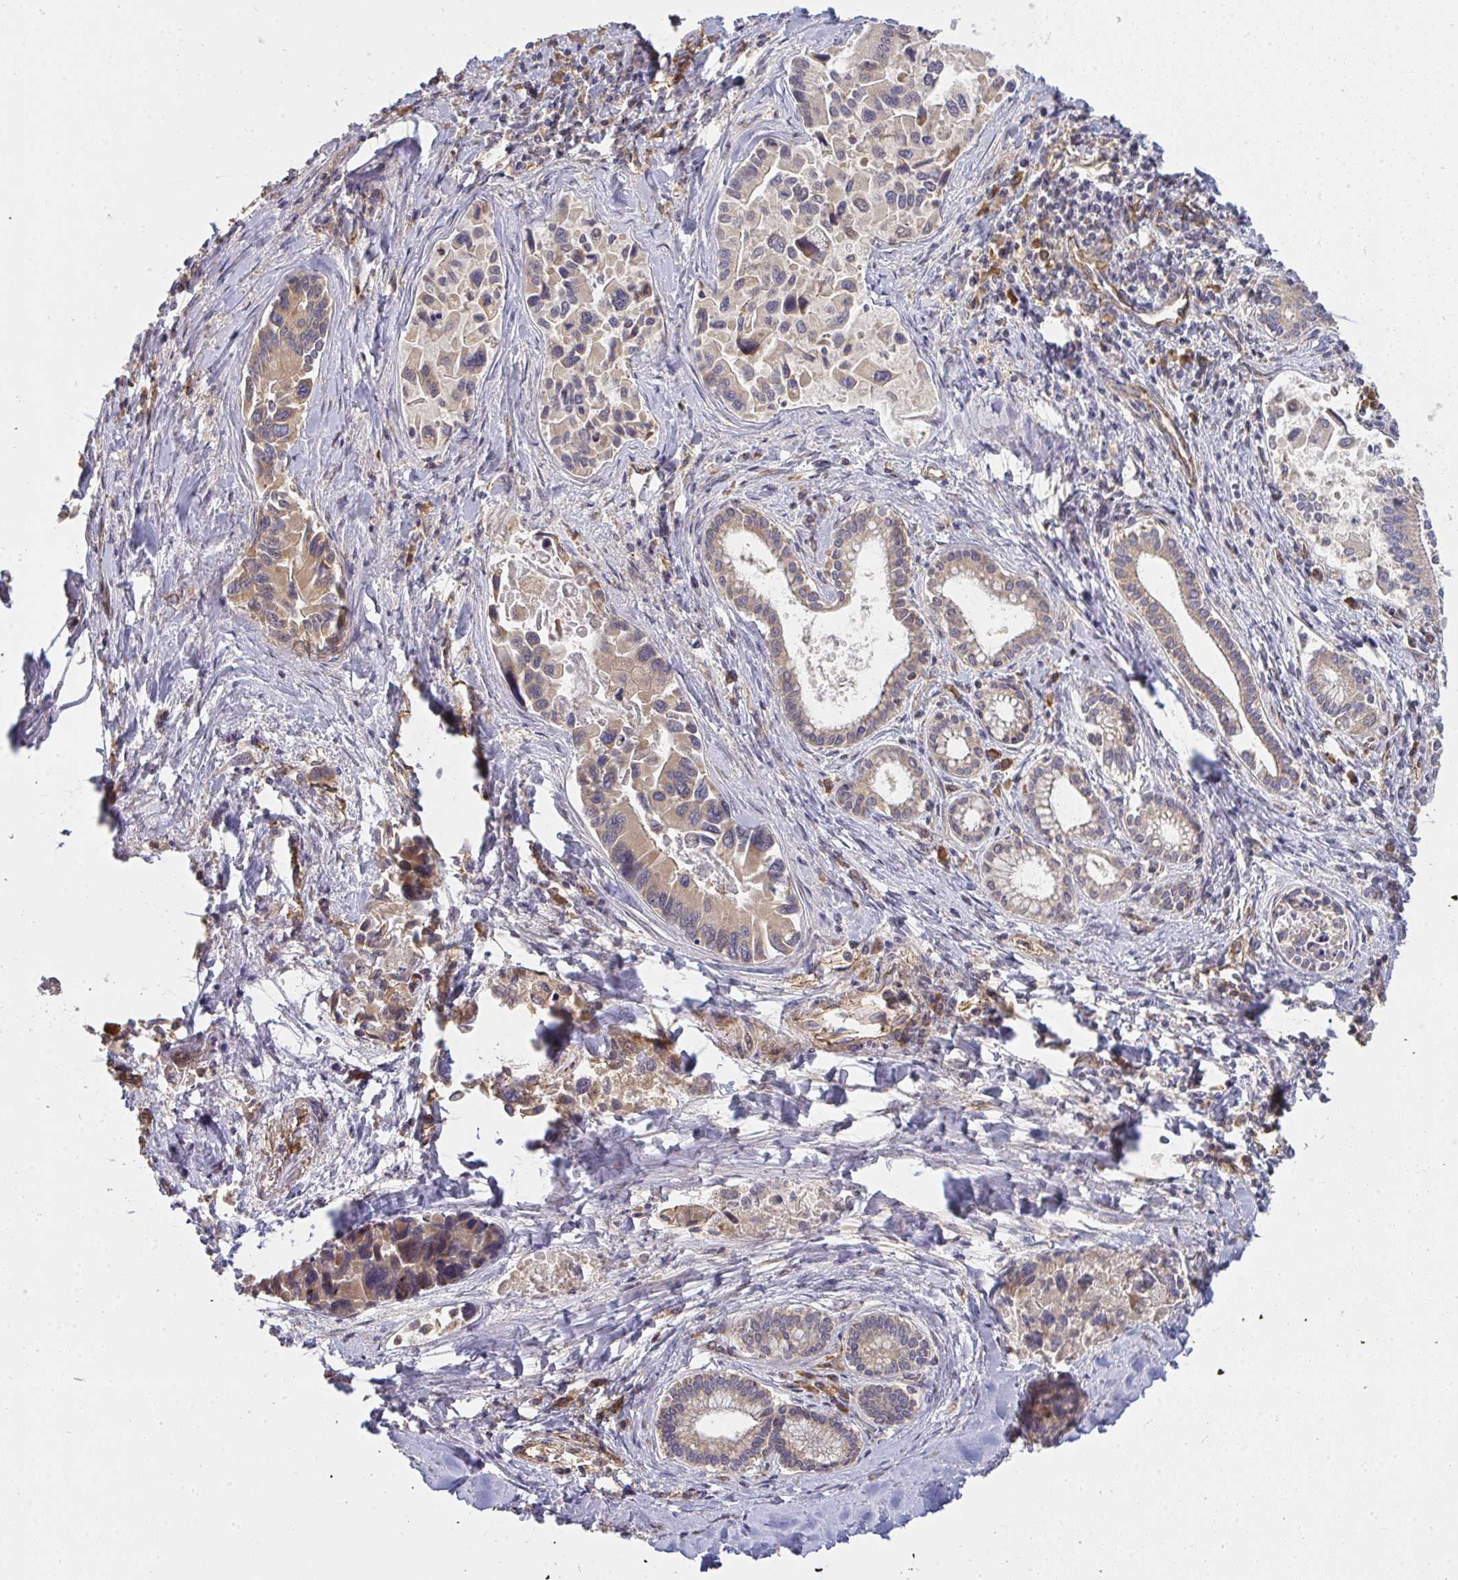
{"staining": {"intensity": "weak", "quantity": ">75%", "location": "cytoplasmic/membranous"}, "tissue": "liver cancer", "cell_type": "Tumor cells", "image_type": "cancer", "snomed": [{"axis": "morphology", "description": "Cholangiocarcinoma"}, {"axis": "topography", "description": "Liver"}], "caption": "DAB immunohistochemical staining of liver cholangiocarcinoma demonstrates weak cytoplasmic/membranous protein positivity in about >75% of tumor cells. (brown staining indicates protein expression, while blue staining denotes nuclei).", "gene": "B4GALT6", "patient": {"sex": "male", "age": 66}}